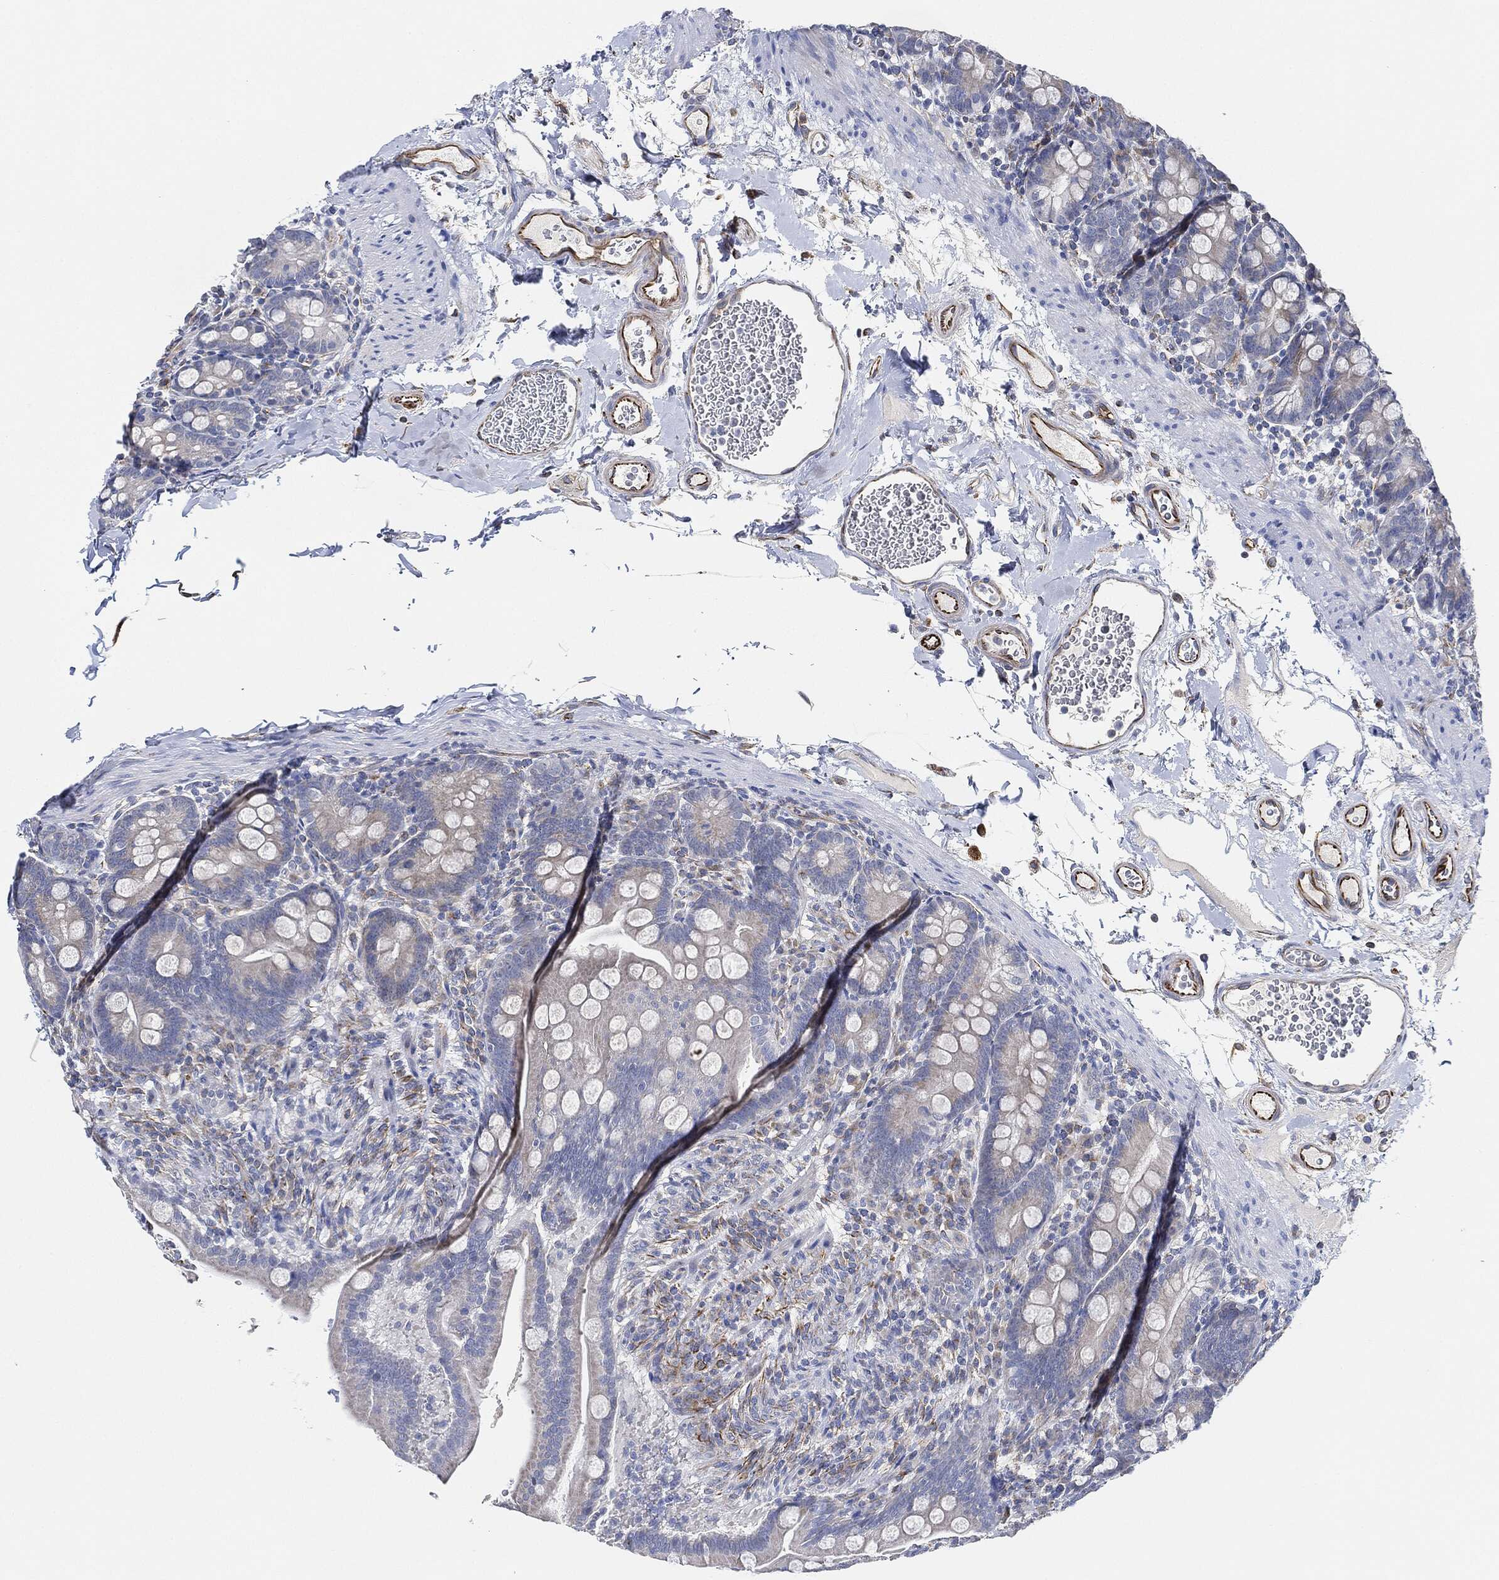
{"staining": {"intensity": "negative", "quantity": "none", "location": "none"}, "tissue": "small intestine", "cell_type": "Glandular cells", "image_type": "normal", "snomed": [{"axis": "morphology", "description": "Normal tissue, NOS"}, {"axis": "topography", "description": "Small intestine"}], "caption": "Glandular cells are negative for protein expression in normal human small intestine. (DAB (3,3'-diaminobenzidine) IHC, high magnification).", "gene": "THSD1", "patient": {"sex": "female", "age": 44}}